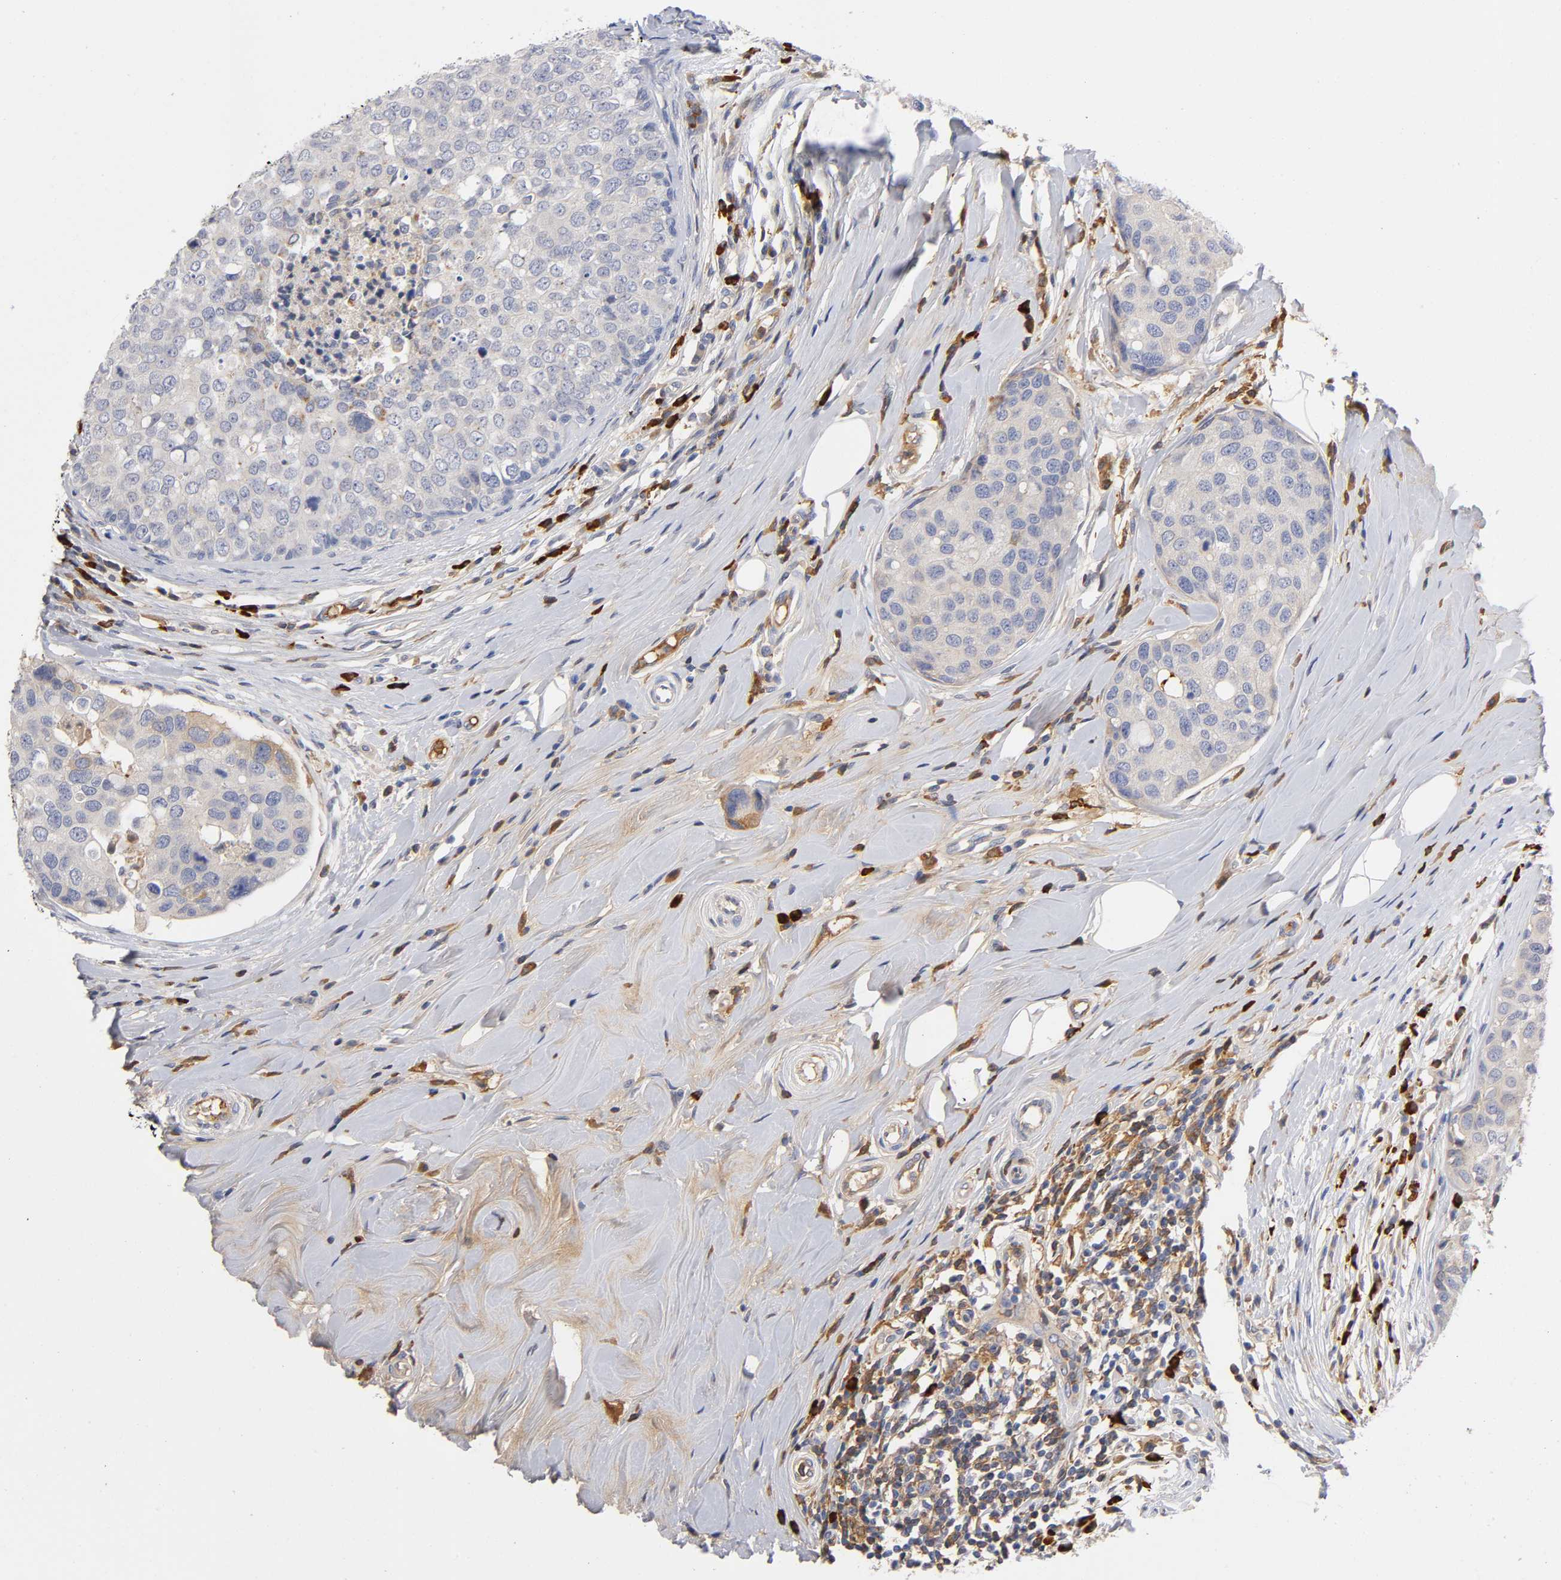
{"staining": {"intensity": "weak", "quantity": ">75%", "location": "cytoplasmic/membranous"}, "tissue": "breast cancer", "cell_type": "Tumor cells", "image_type": "cancer", "snomed": [{"axis": "morphology", "description": "Duct carcinoma"}, {"axis": "topography", "description": "Breast"}], "caption": "Brown immunohistochemical staining in breast cancer demonstrates weak cytoplasmic/membranous staining in about >75% of tumor cells.", "gene": "NOVA1", "patient": {"sex": "female", "age": 27}}